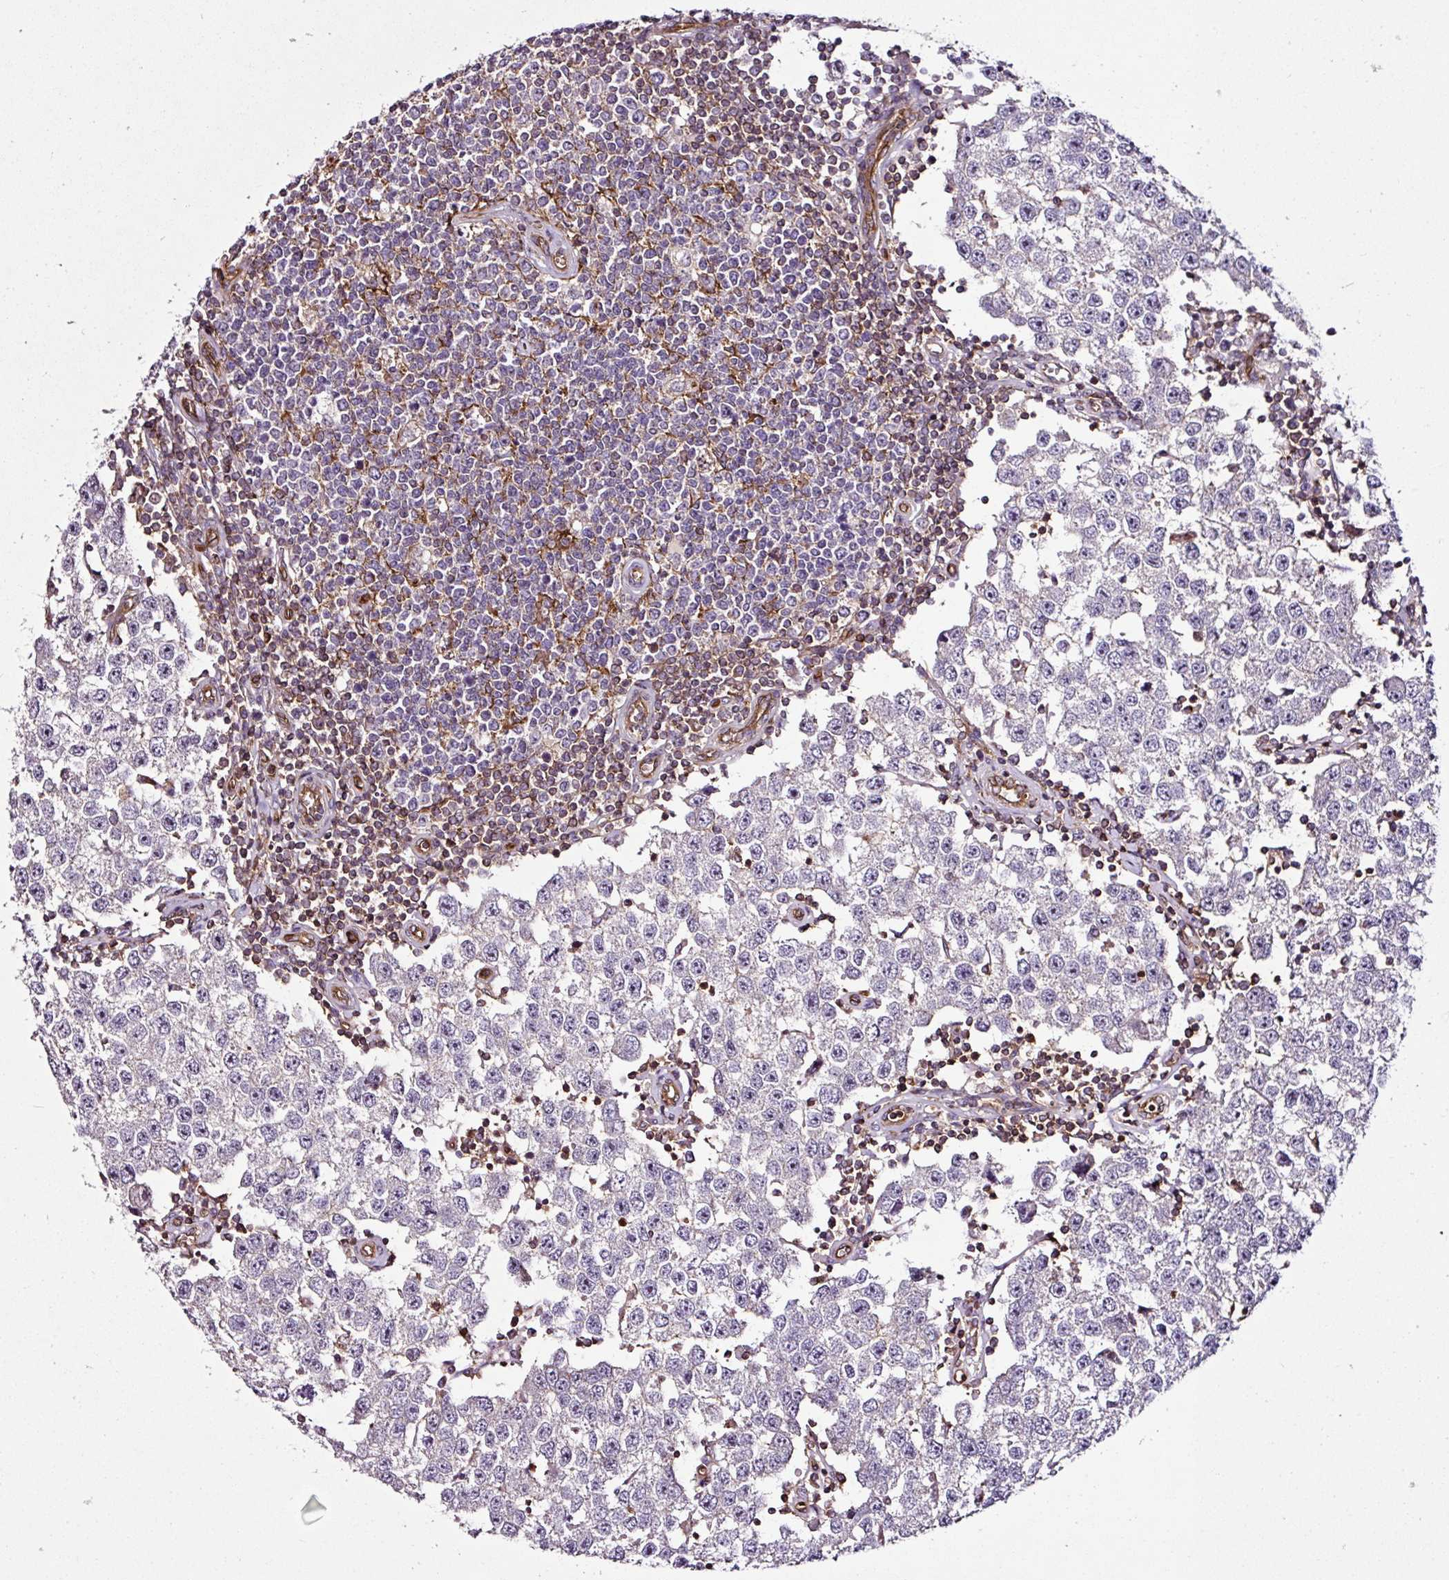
{"staining": {"intensity": "negative", "quantity": "none", "location": "none"}, "tissue": "testis cancer", "cell_type": "Tumor cells", "image_type": "cancer", "snomed": [{"axis": "morphology", "description": "Seminoma, NOS"}, {"axis": "topography", "description": "Testis"}], "caption": "There is no significant expression in tumor cells of testis seminoma. (Brightfield microscopy of DAB (3,3'-diaminobenzidine) immunohistochemistry (IHC) at high magnification).", "gene": "ZNF106", "patient": {"sex": "male", "age": 34}}